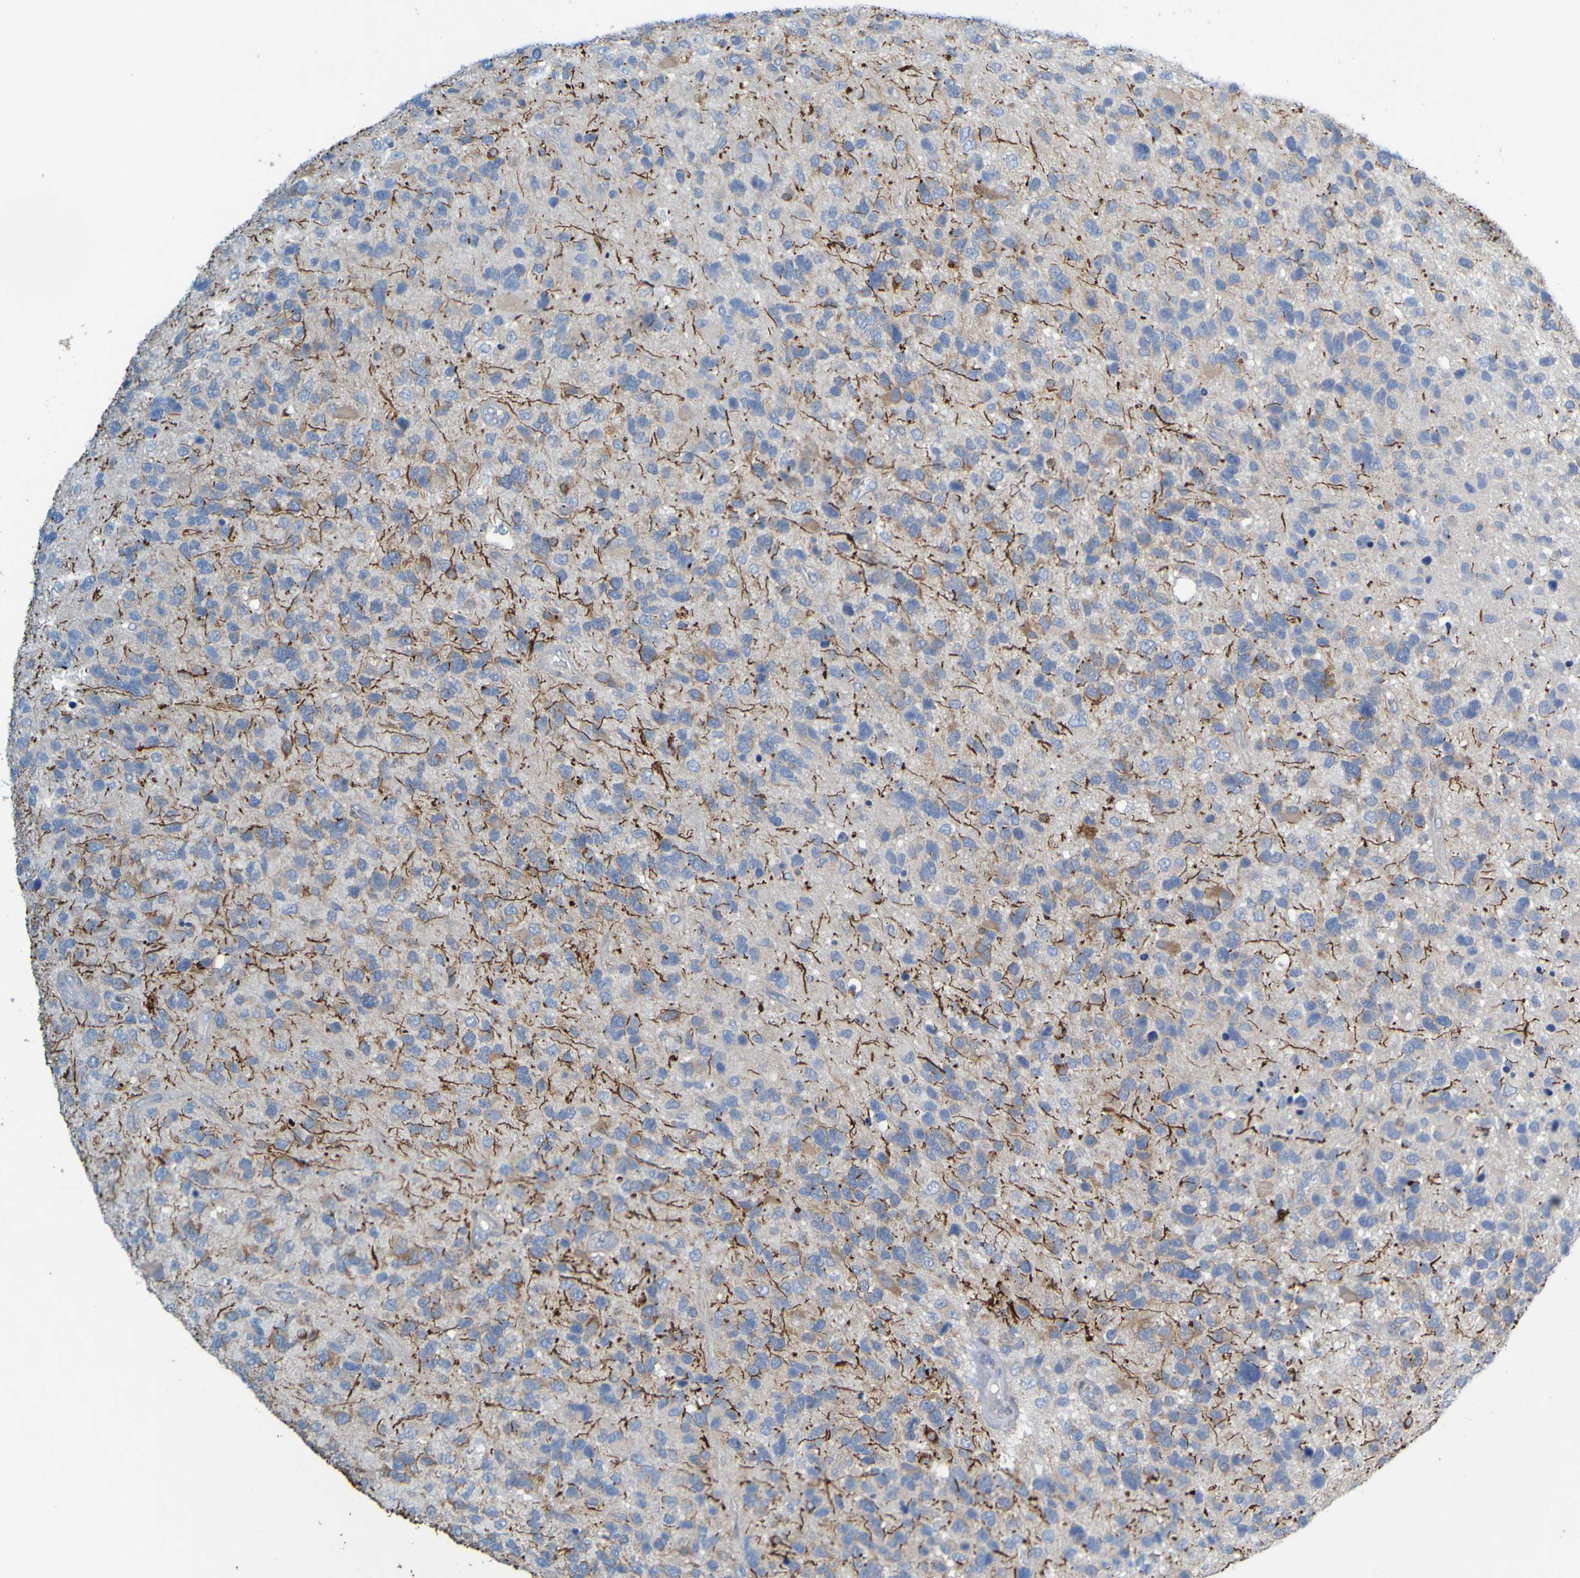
{"staining": {"intensity": "moderate", "quantity": "<25%", "location": "cytoplasmic/membranous"}, "tissue": "glioma", "cell_type": "Tumor cells", "image_type": "cancer", "snomed": [{"axis": "morphology", "description": "Glioma, malignant, High grade"}, {"axis": "topography", "description": "Brain"}], "caption": "Protein analysis of glioma tissue reveals moderate cytoplasmic/membranous positivity in about <25% of tumor cells.", "gene": "MAG", "patient": {"sex": "female", "age": 58}}